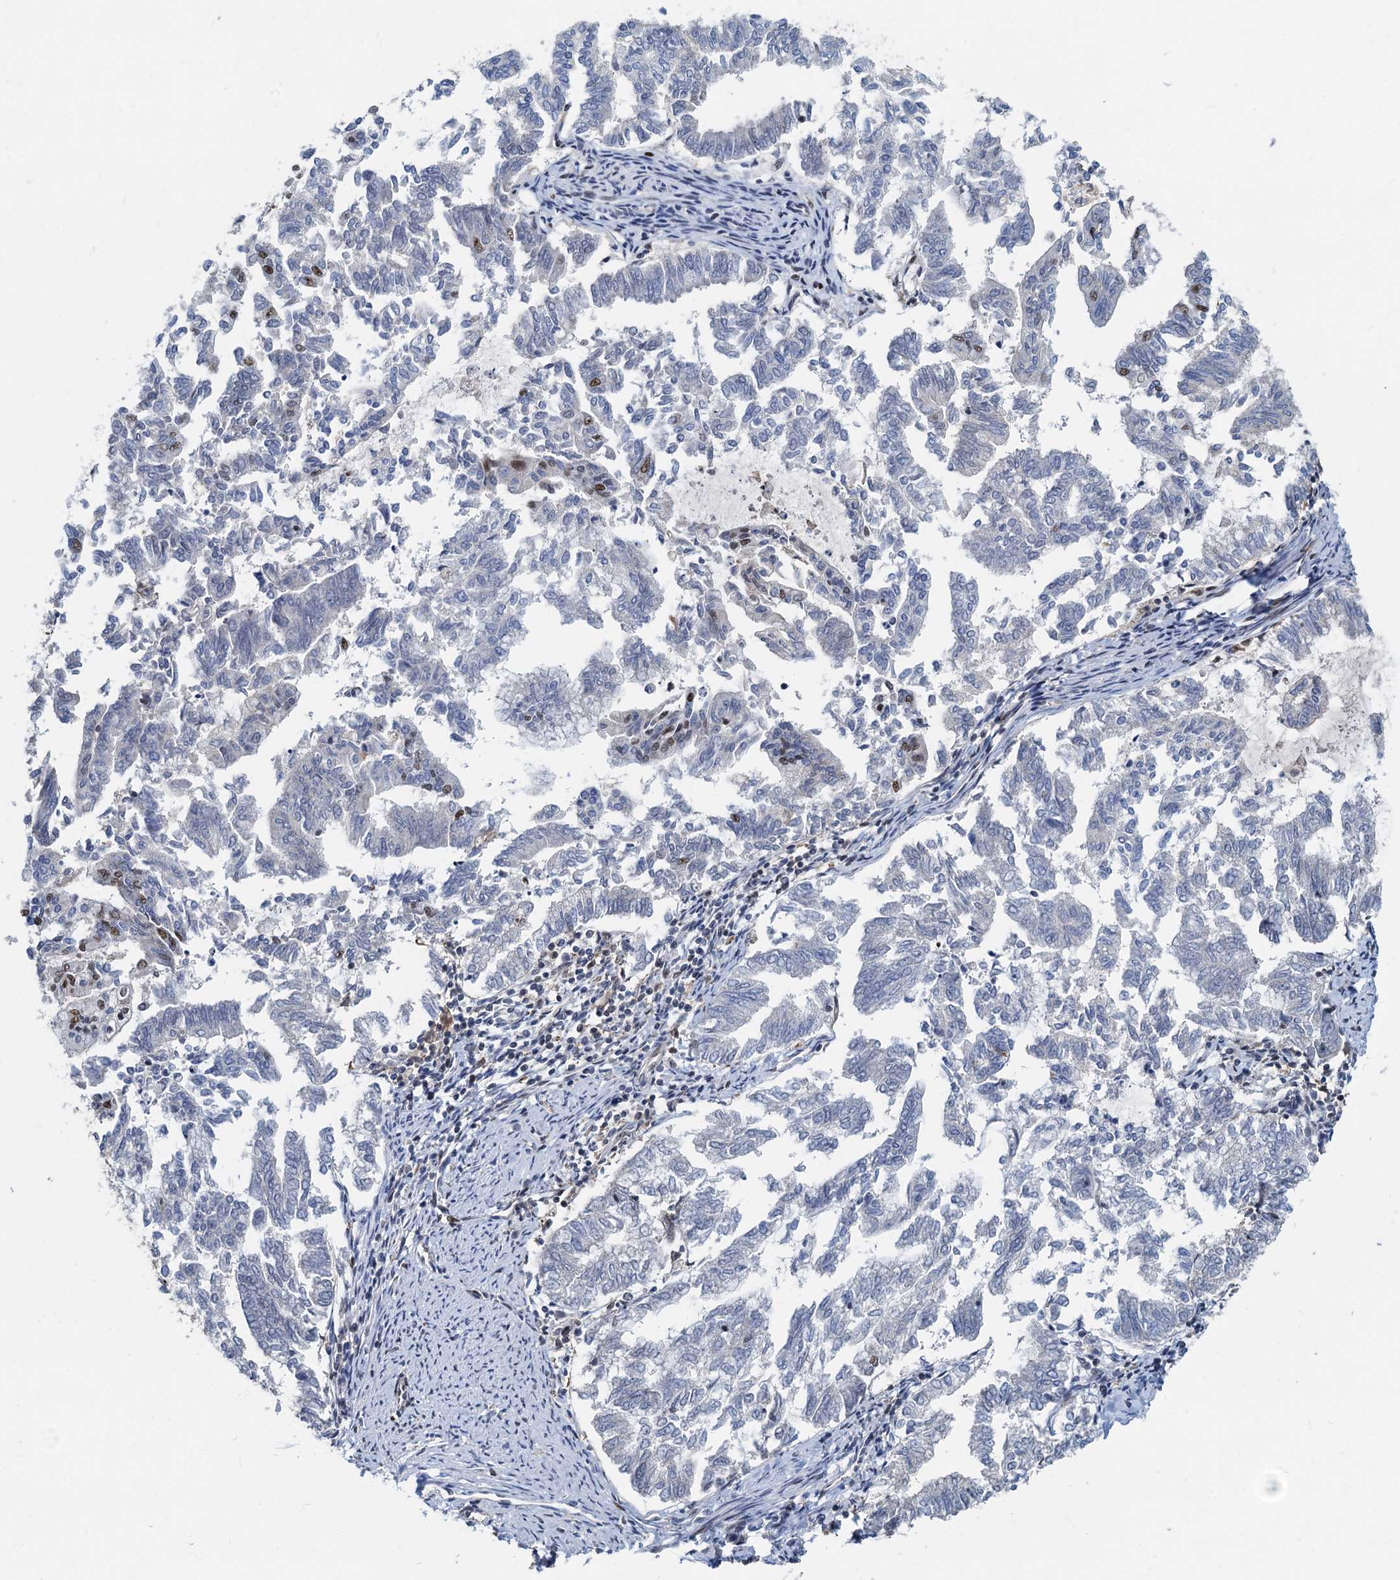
{"staining": {"intensity": "strong", "quantity": "<25%", "location": "nuclear"}, "tissue": "endometrial cancer", "cell_type": "Tumor cells", "image_type": "cancer", "snomed": [{"axis": "morphology", "description": "Adenocarcinoma, NOS"}, {"axis": "topography", "description": "Endometrium"}], "caption": "Protein expression analysis of human endometrial adenocarcinoma reveals strong nuclear expression in about <25% of tumor cells. Nuclei are stained in blue.", "gene": "RBM26", "patient": {"sex": "female", "age": 79}}